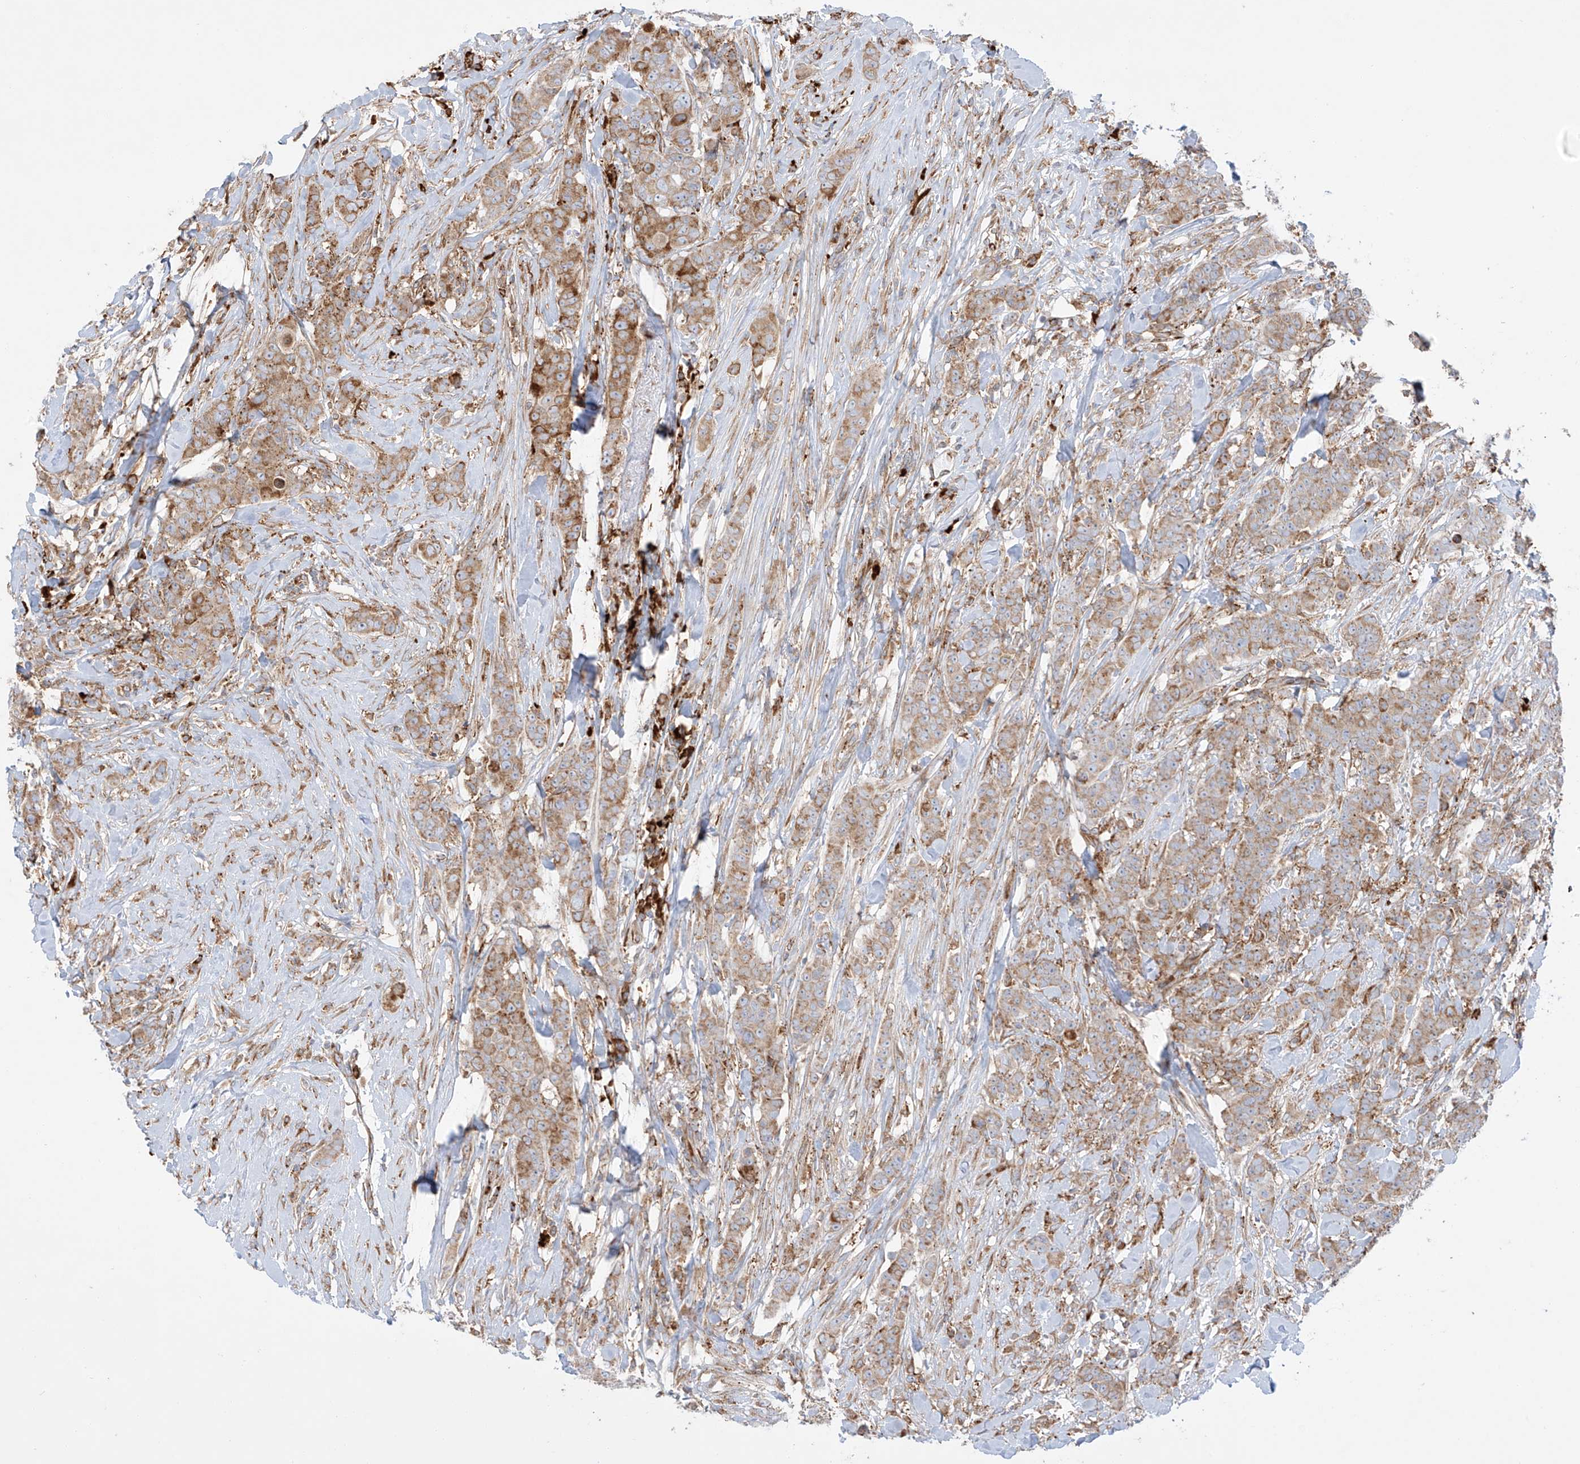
{"staining": {"intensity": "moderate", "quantity": "25%-75%", "location": "cytoplasmic/membranous"}, "tissue": "breast cancer", "cell_type": "Tumor cells", "image_type": "cancer", "snomed": [{"axis": "morphology", "description": "Duct carcinoma"}, {"axis": "topography", "description": "Breast"}], "caption": "A histopathology image of human breast cancer stained for a protein displays moderate cytoplasmic/membranous brown staining in tumor cells. The staining is performed using DAB brown chromogen to label protein expression. The nuclei are counter-stained blue using hematoxylin.", "gene": "MX1", "patient": {"sex": "female", "age": 40}}